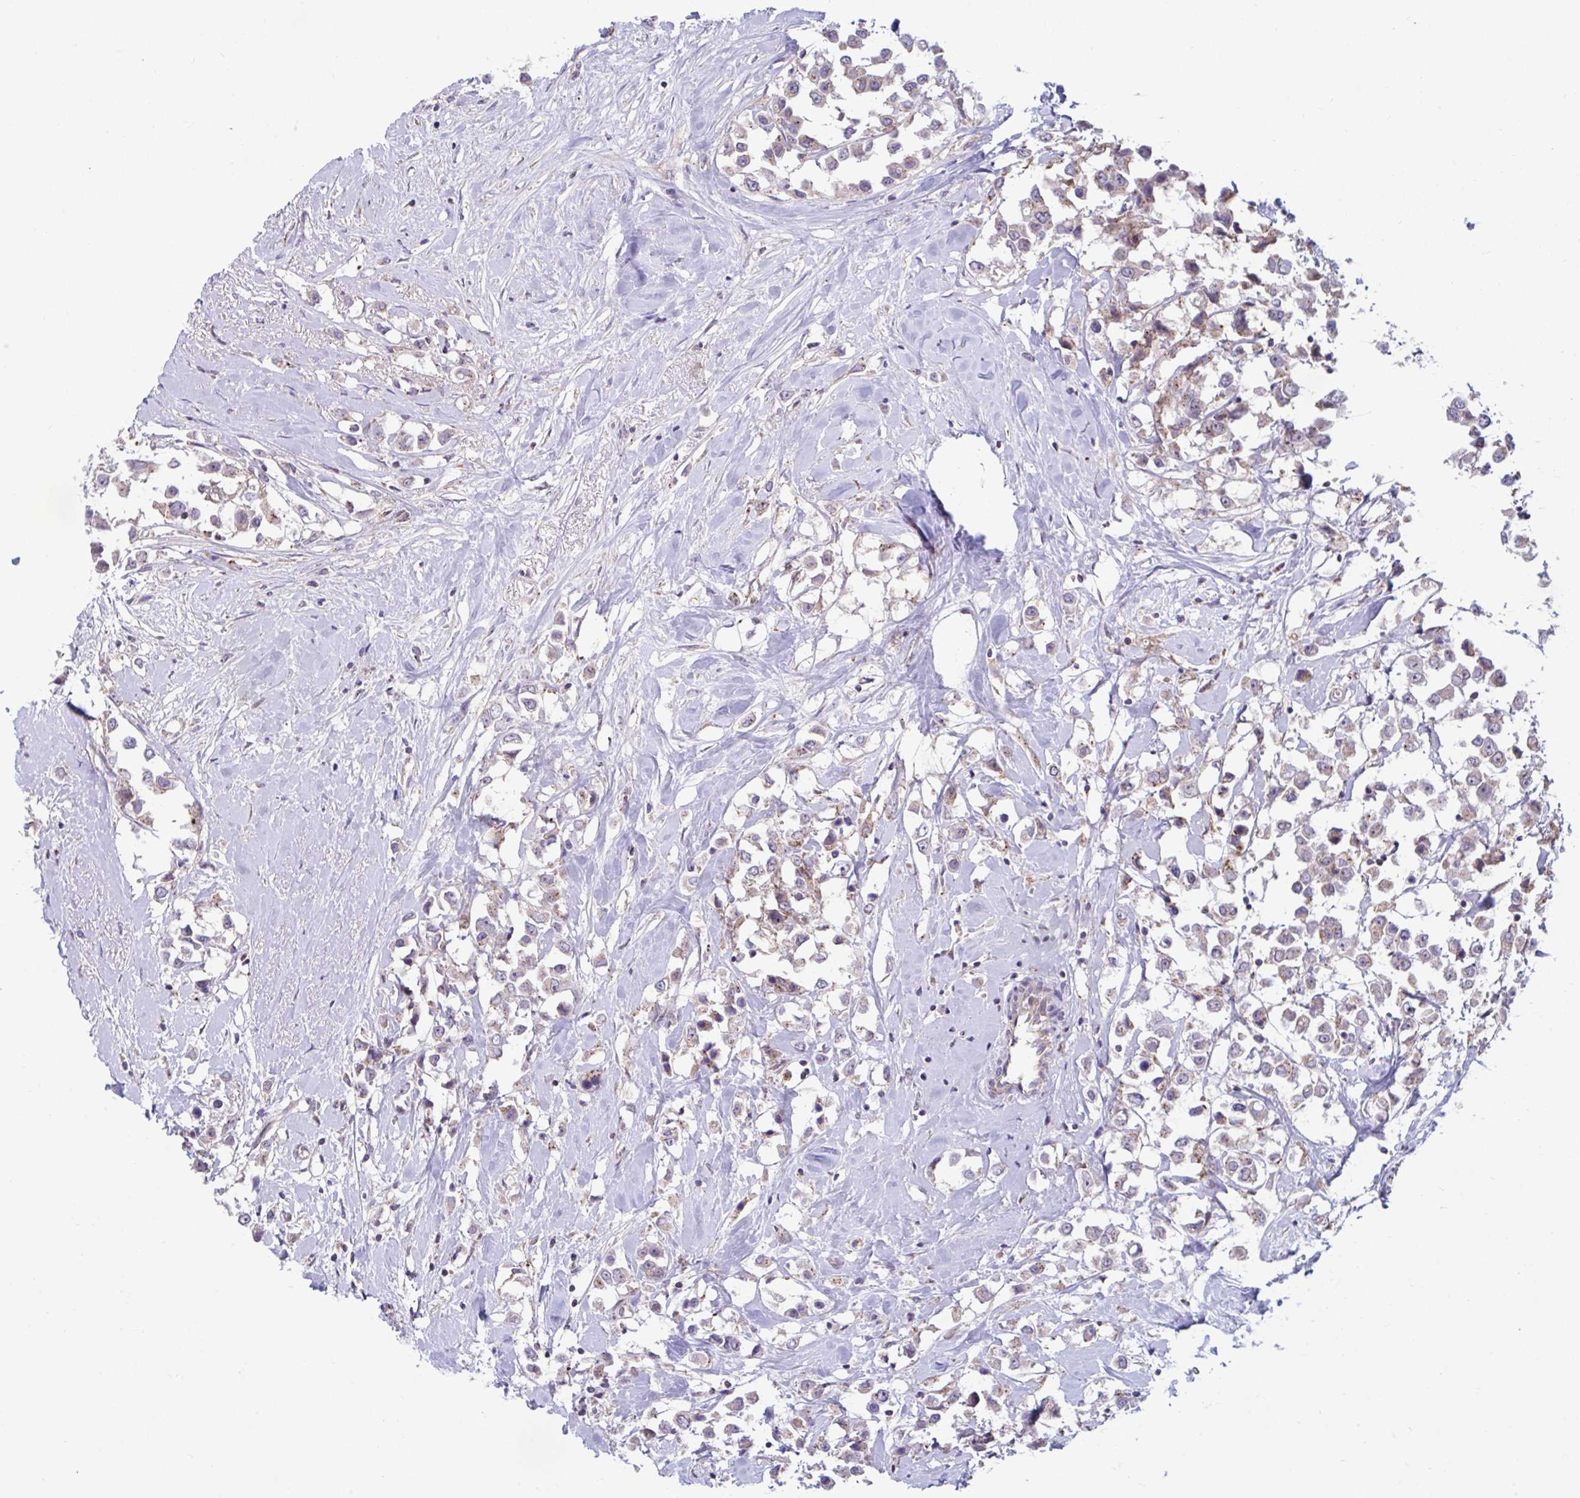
{"staining": {"intensity": "weak", "quantity": "25%-75%", "location": "cytoplasmic/membranous"}, "tissue": "breast cancer", "cell_type": "Tumor cells", "image_type": "cancer", "snomed": [{"axis": "morphology", "description": "Duct carcinoma"}, {"axis": "topography", "description": "Breast"}], "caption": "Immunohistochemical staining of human breast cancer reveals weak cytoplasmic/membranous protein staining in about 25%-75% of tumor cells.", "gene": "IST1", "patient": {"sex": "female", "age": 61}}